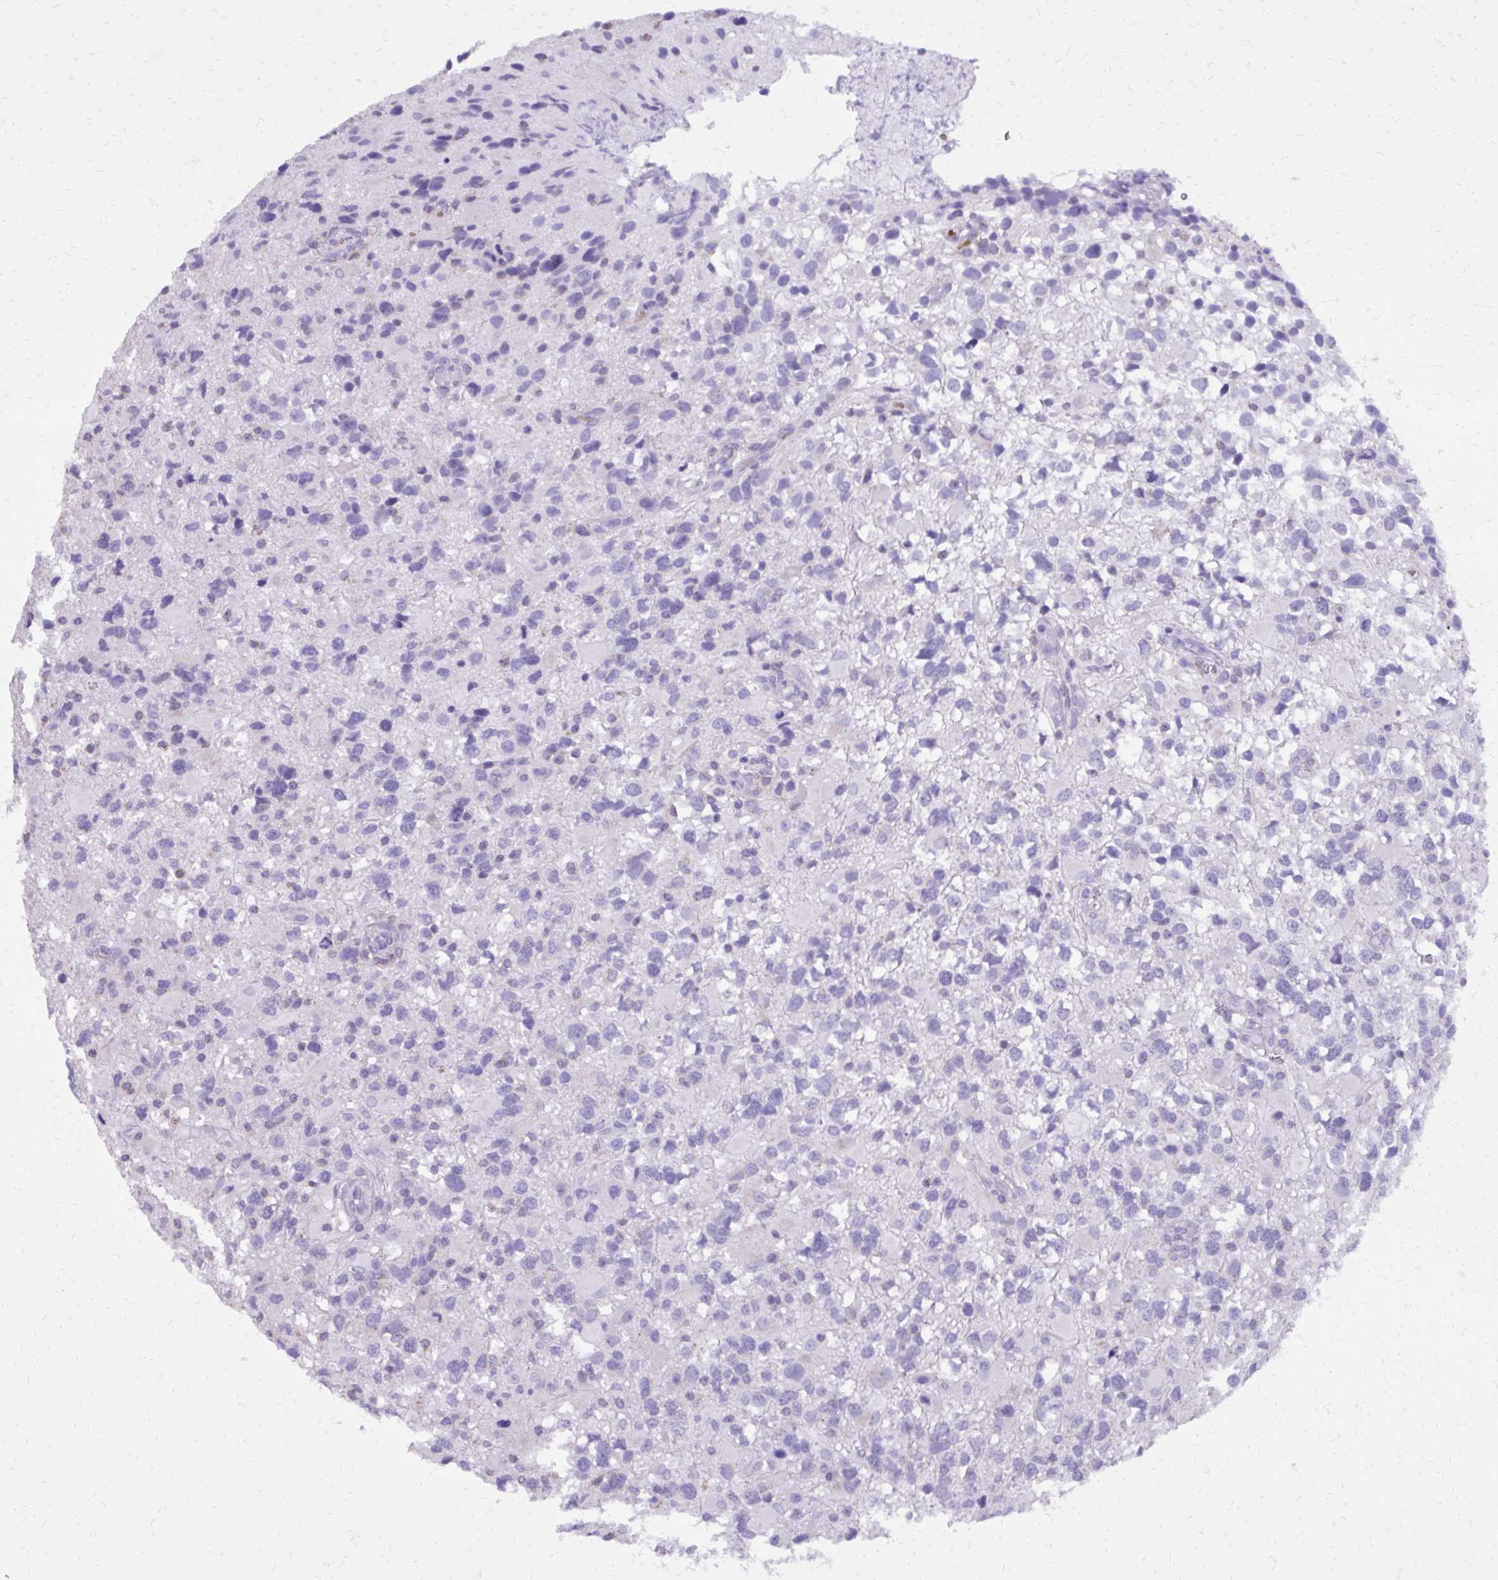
{"staining": {"intensity": "negative", "quantity": "none", "location": "none"}, "tissue": "glioma", "cell_type": "Tumor cells", "image_type": "cancer", "snomed": [{"axis": "morphology", "description": "Glioma, malignant, High grade"}, {"axis": "topography", "description": "Brain"}], "caption": "Tumor cells show no significant expression in malignant high-grade glioma.", "gene": "CAT", "patient": {"sex": "male", "age": 54}}